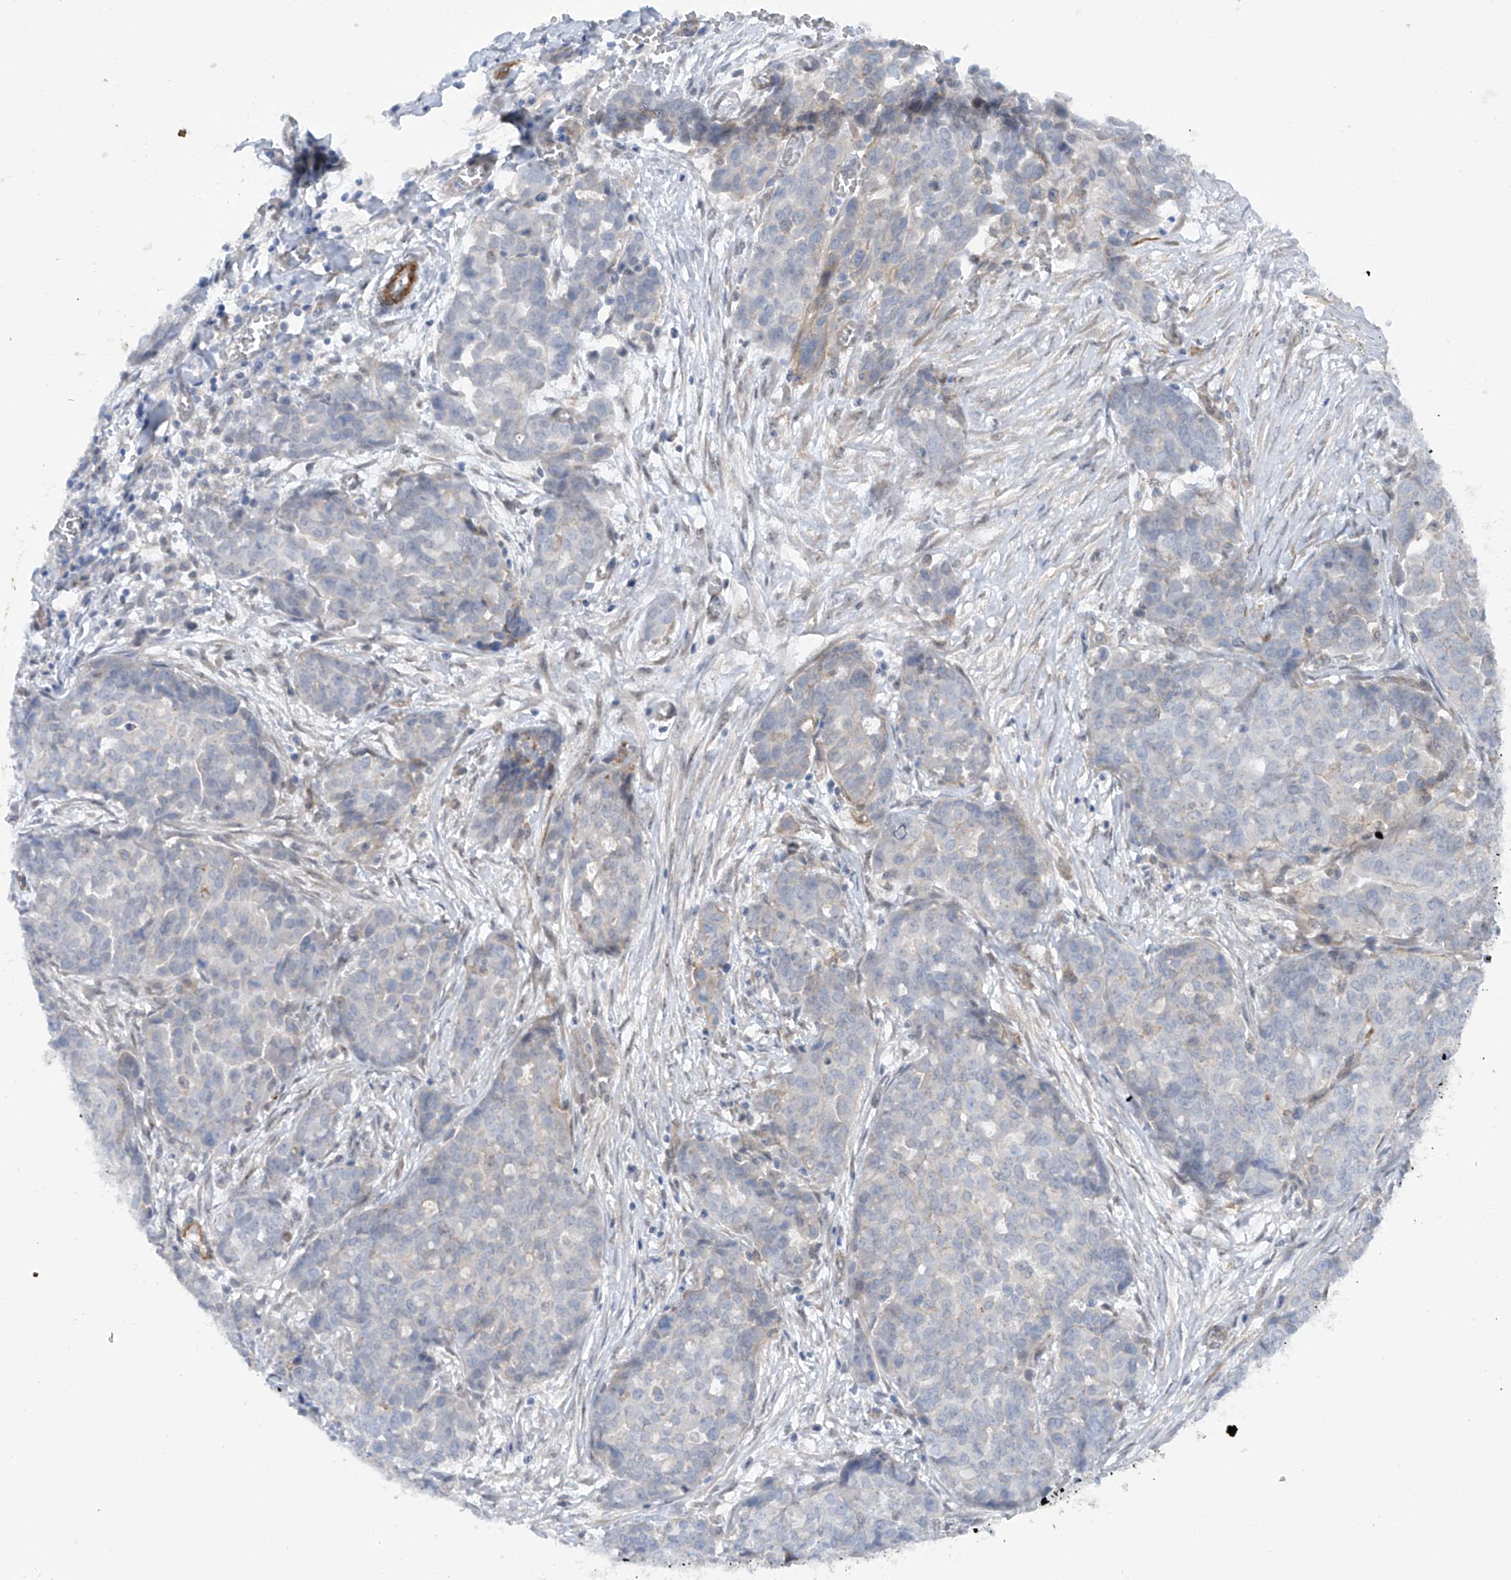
{"staining": {"intensity": "negative", "quantity": "none", "location": "none"}, "tissue": "ovarian cancer", "cell_type": "Tumor cells", "image_type": "cancer", "snomed": [{"axis": "morphology", "description": "Cystadenocarcinoma, serous, NOS"}, {"axis": "topography", "description": "Soft tissue"}, {"axis": "topography", "description": "Ovary"}], "caption": "This is a micrograph of immunohistochemistry staining of serous cystadenocarcinoma (ovarian), which shows no expression in tumor cells.", "gene": "ZNF490", "patient": {"sex": "female", "age": 57}}